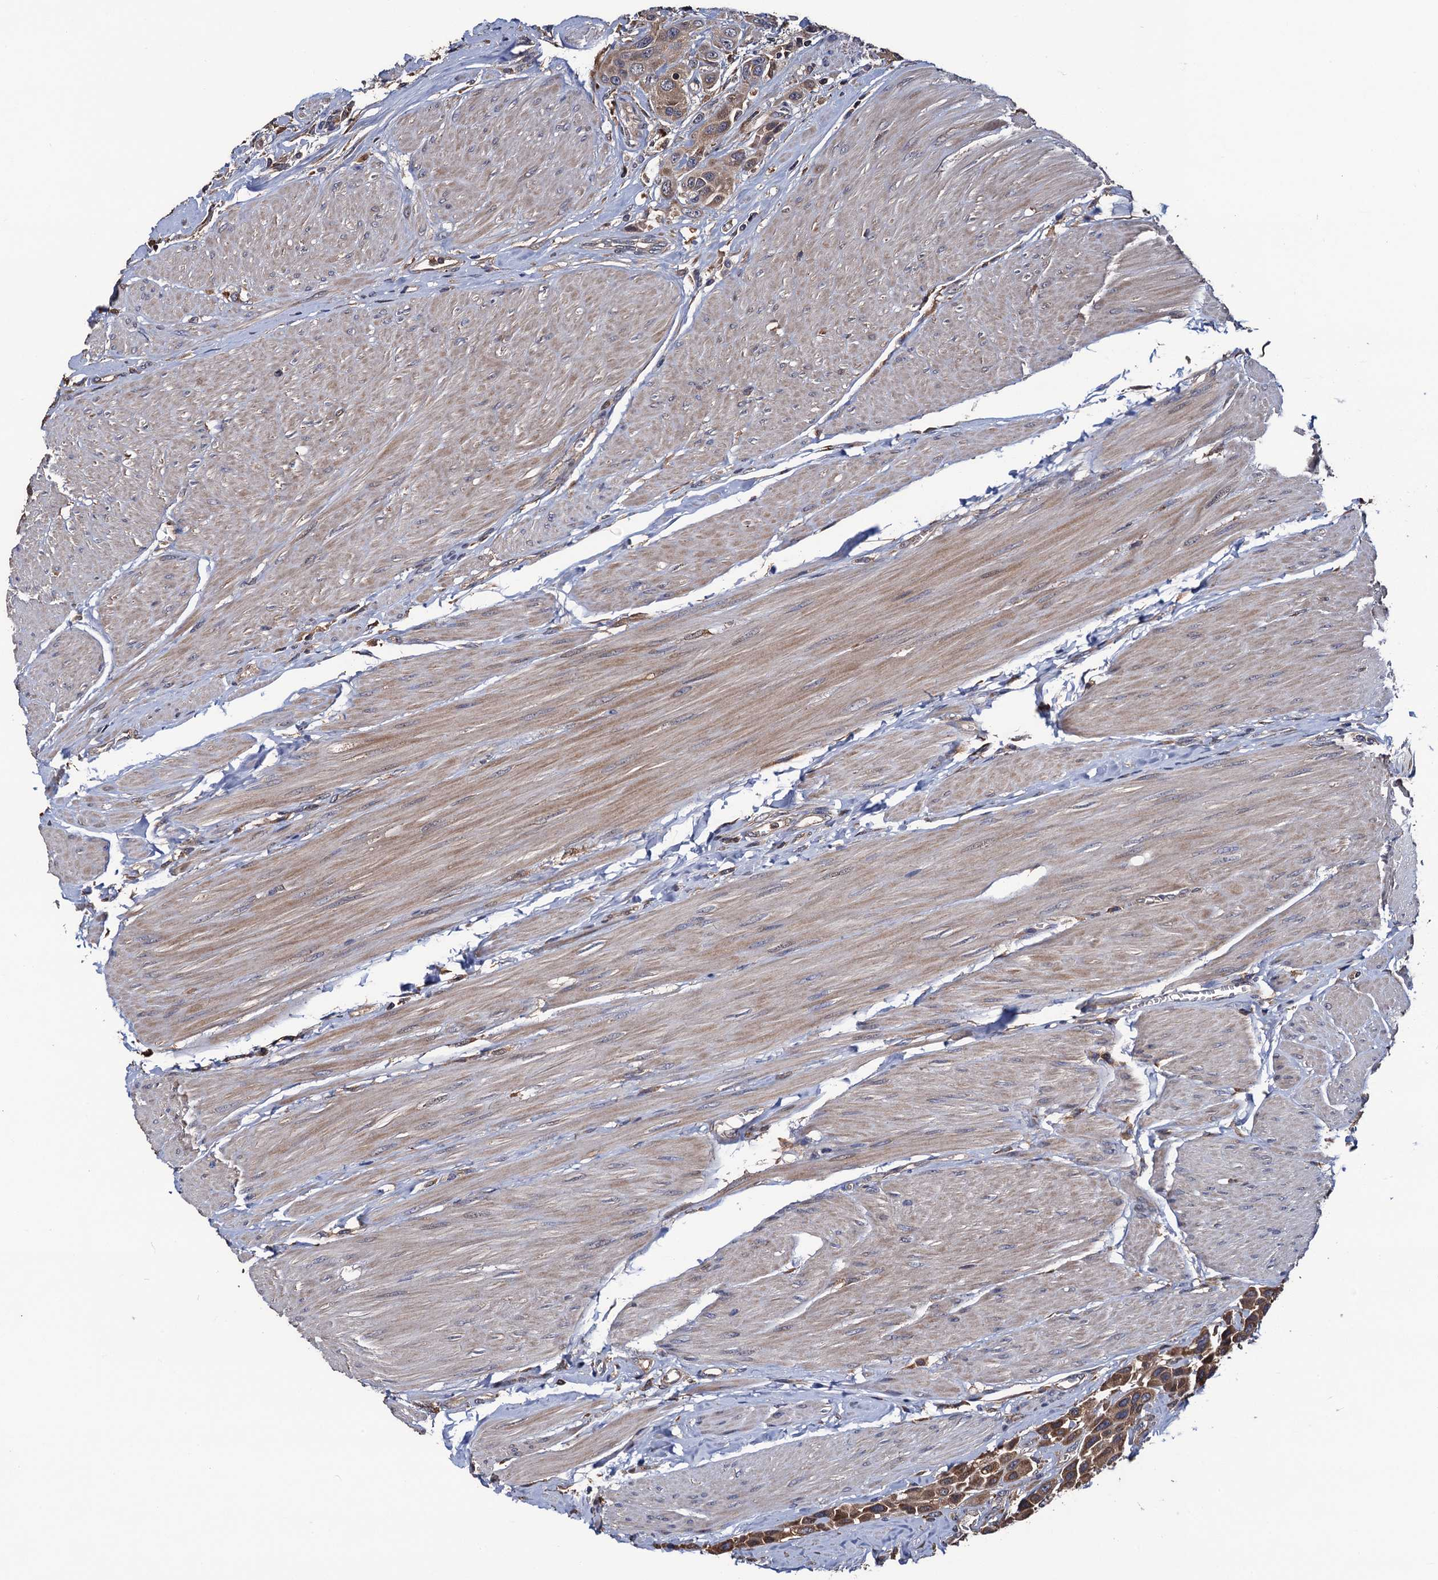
{"staining": {"intensity": "moderate", "quantity": ">75%", "location": "cytoplasmic/membranous"}, "tissue": "urothelial cancer", "cell_type": "Tumor cells", "image_type": "cancer", "snomed": [{"axis": "morphology", "description": "Urothelial carcinoma, High grade"}, {"axis": "topography", "description": "Urinary bladder"}], "caption": "The histopathology image exhibits immunohistochemical staining of urothelial cancer. There is moderate cytoplasmic/membranous staining is appreciated in about >75% of tumor cells. The protein is shown in brown color, while the nuclei are stained blue.", "gene": "RGS11", "patient": {"sex": "male", "age": 50}}